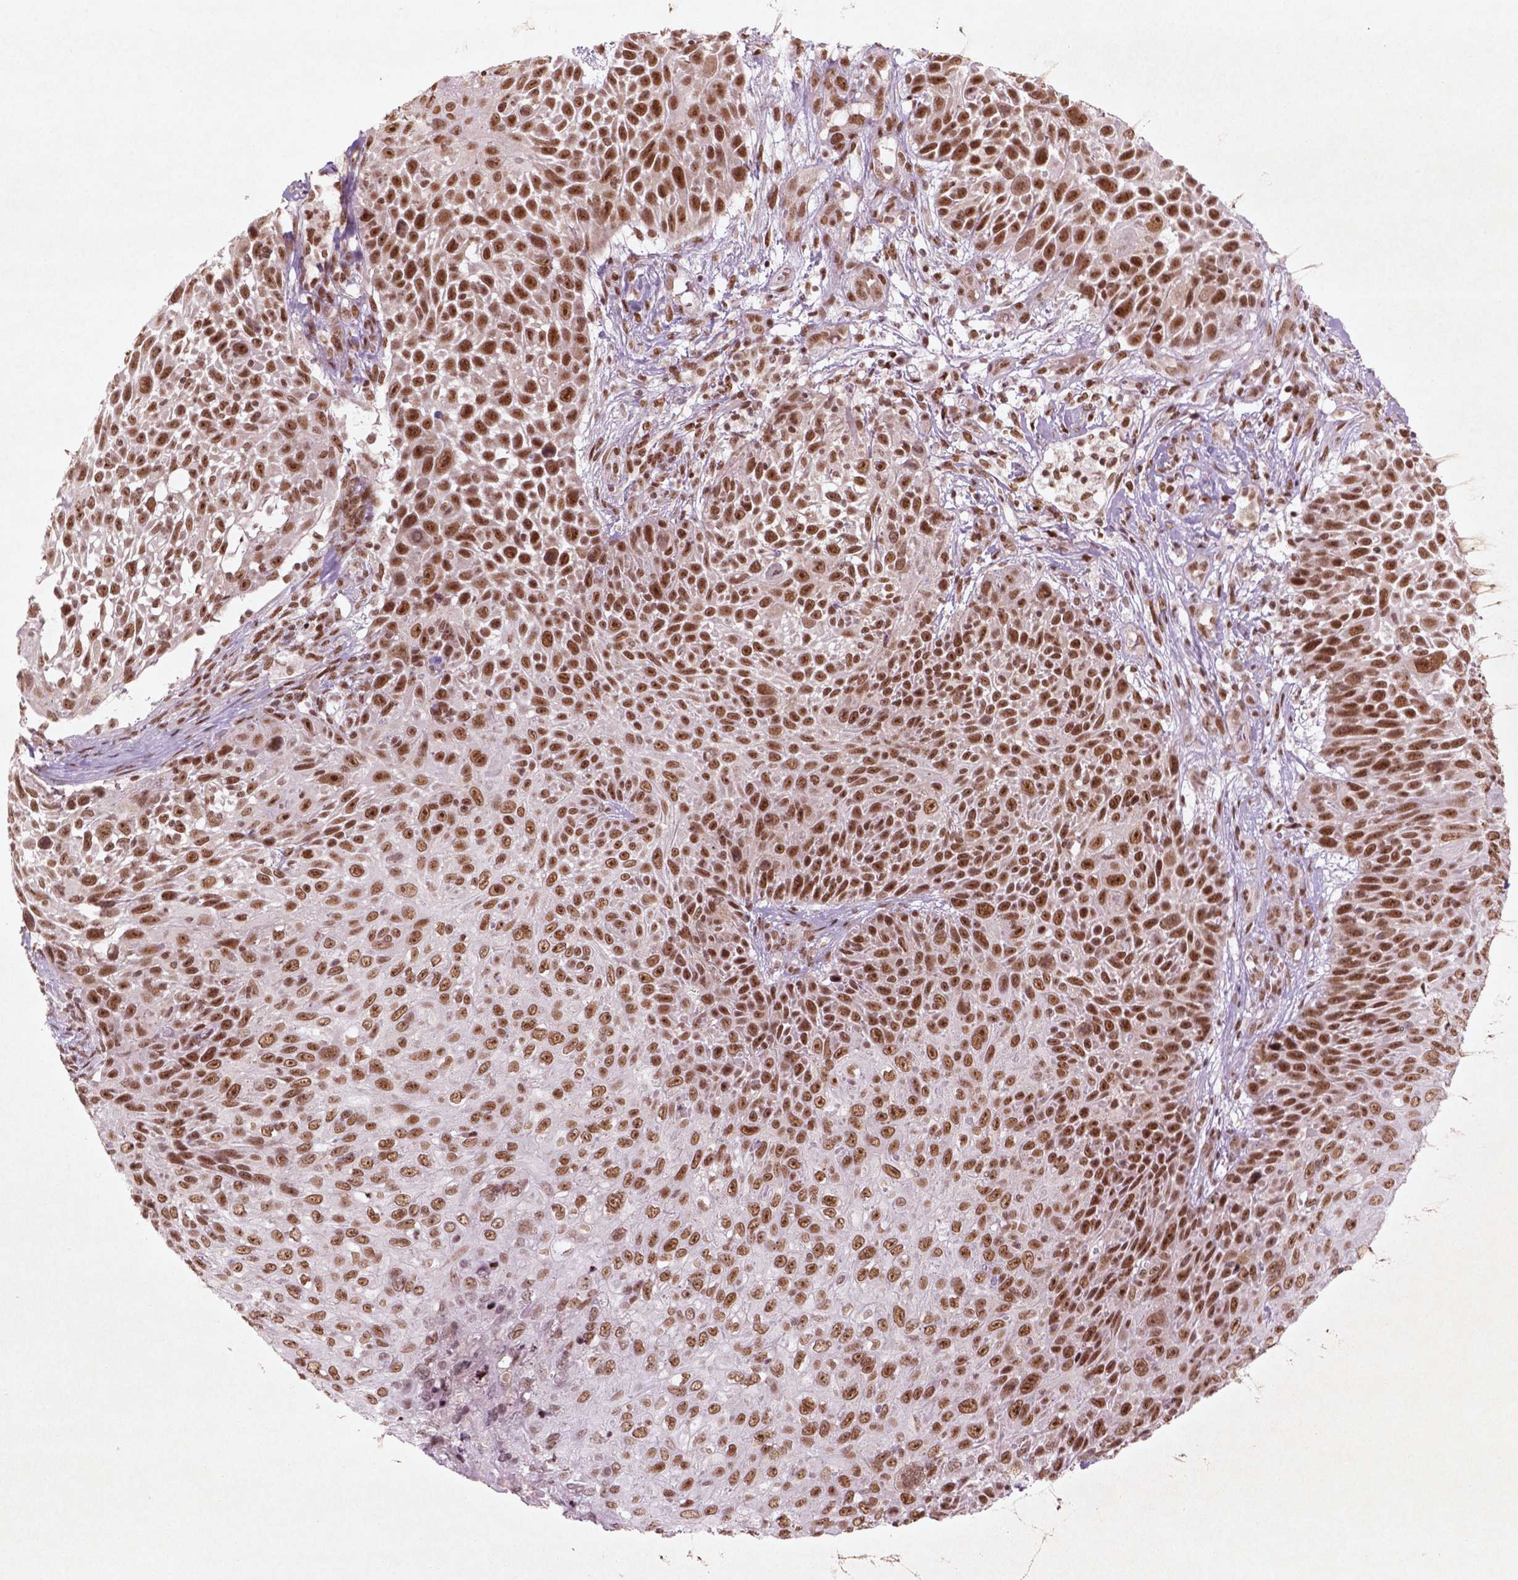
{"staining": {"intensity": "strong", "quantity": ">75%", "location": "nuclear"}, "tissue": "skin cancer", "cell_type": "Tumor cells", "image_type": "cancer", "snomed": [{"axis": "morphology", "description": "Squamous cell carcinoma, NOS"}, {"axis": "topography", "description": "Skin"}], "caption": "DAB (3,3'-diaminobenzidine) immunohistochemical staining of human squamous cell carcinoma (skin) reveals strong nuclear protein positivity in about >75% of tumor cells. The staining was performed using DAB (3,3'-diaminobenzidine) to visualize the protein expression in brown, while the nuclei were stained in blue with hematoxylin (Magnification: 20x).", "gene": "HMG20B", "patient": {"sex": "male", "age": 92}}